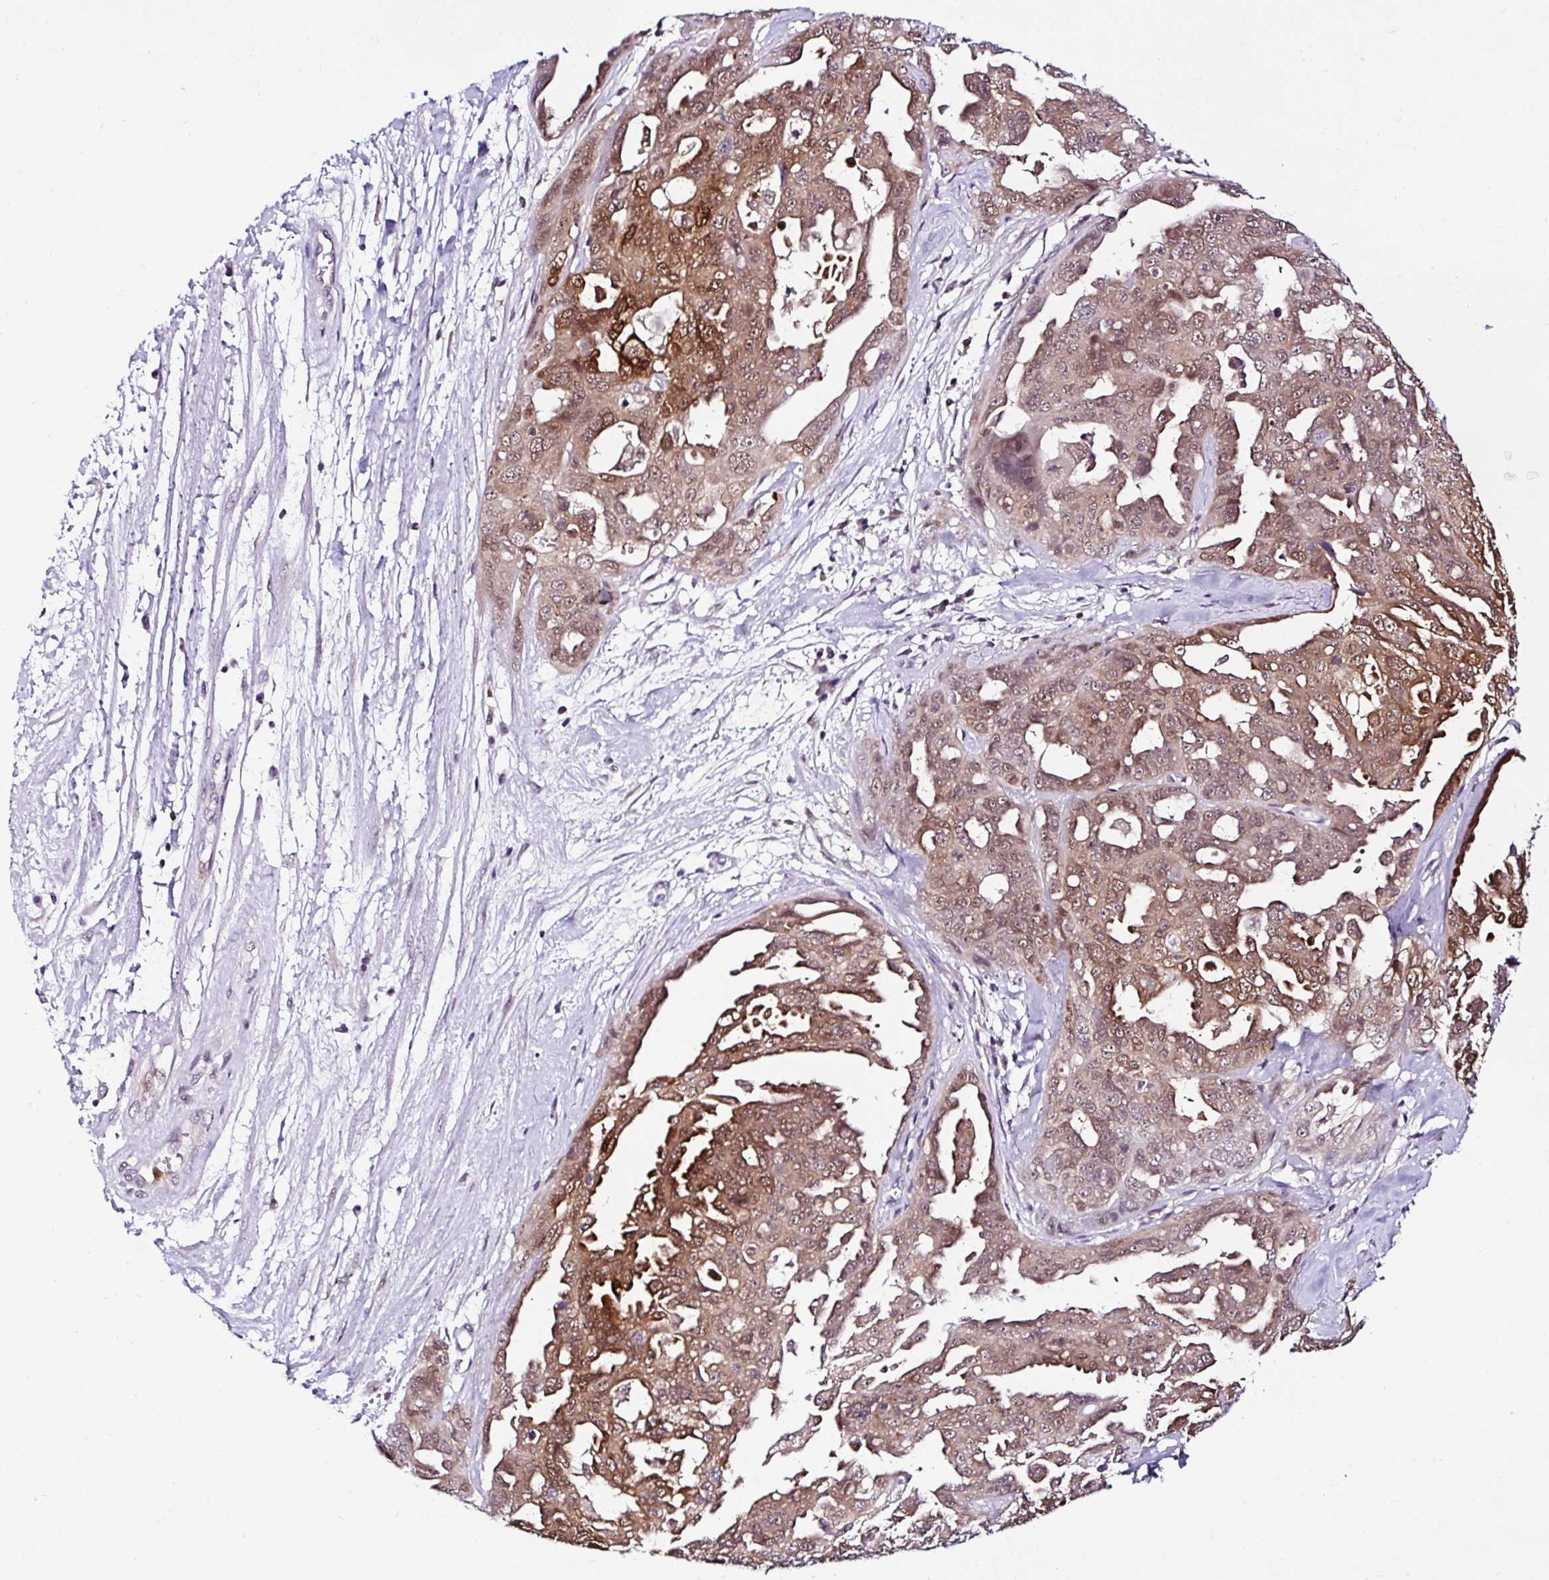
{"staining": {"intensity": "moderate", "quantity": ">75%", "location": "cytoplasmic/membranous,nuclear"}, "tissue": "ovarian cancer", "cell_type": "Tumor cells", "image_type": "cancer", "snomed": [{"axis": "morphology", "description": "Carcinoma, endometroid"}, {"axis": "topography", "description": "Ovary"}], "caption": "About >75% of tumor cells in human ovarian cancer (endometroid carcinoma) reveal moderate cytoplasmic/membranous and nuclear protein staining as visualized by brown immunohistochemical staining.", "gene": "PIN4", "patient": {"sex": "female", "age": 70}}